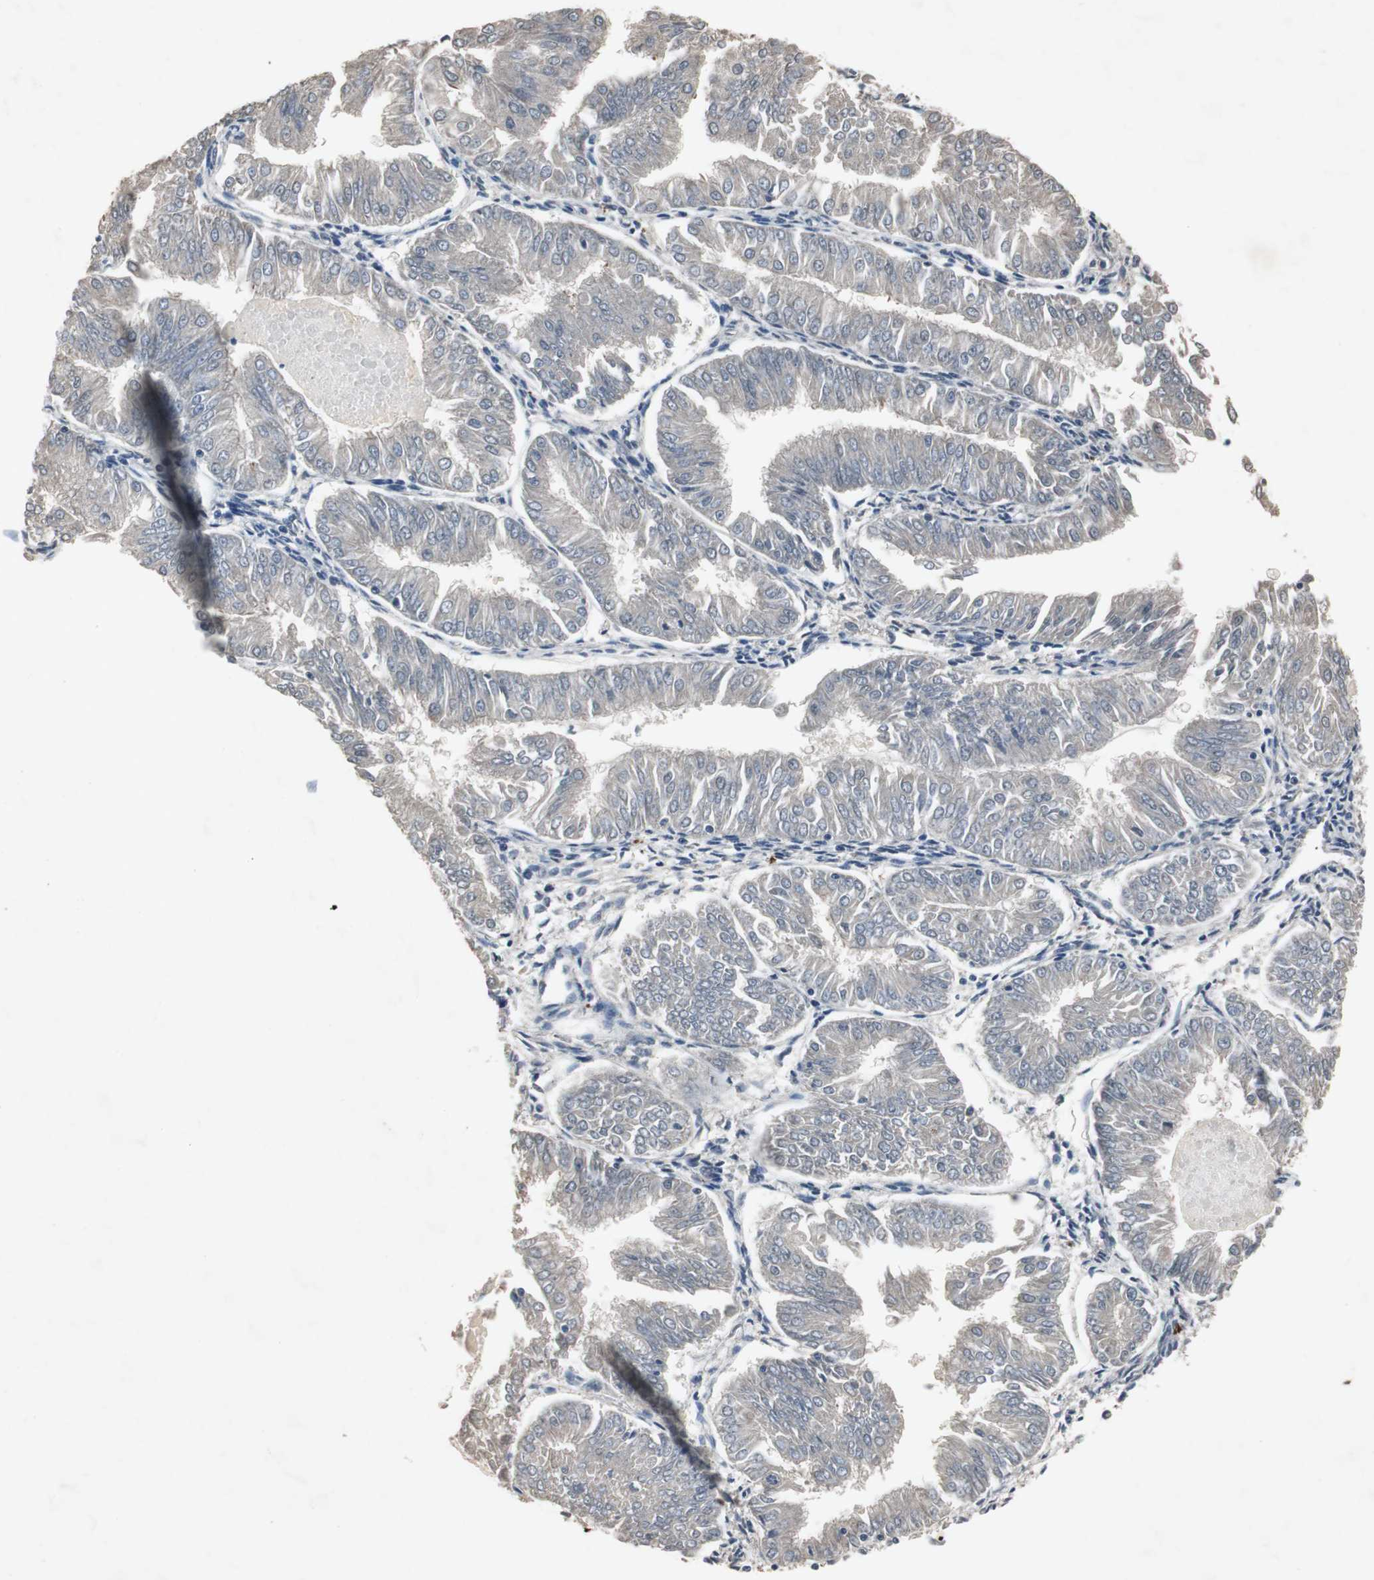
{"staining": {"intensity": "weak", "quantity": "<25%", "location": "cytoplasmic/membranous"}, "tissue": "endometrial cancer", "cell_type": "Tumor cells", "image_type": "cancer", "snomed": [{"axis": "morphology", "description": "Adenocarcinoma, NOS"}, {"axis": "topography", "description": "Endometrium"}], "caption": "There is no significant expression in tumor cells of endometrial adenocarcinoma.", "gene": "ADNP2", "patient": {"sex": "female", "age": 53}}